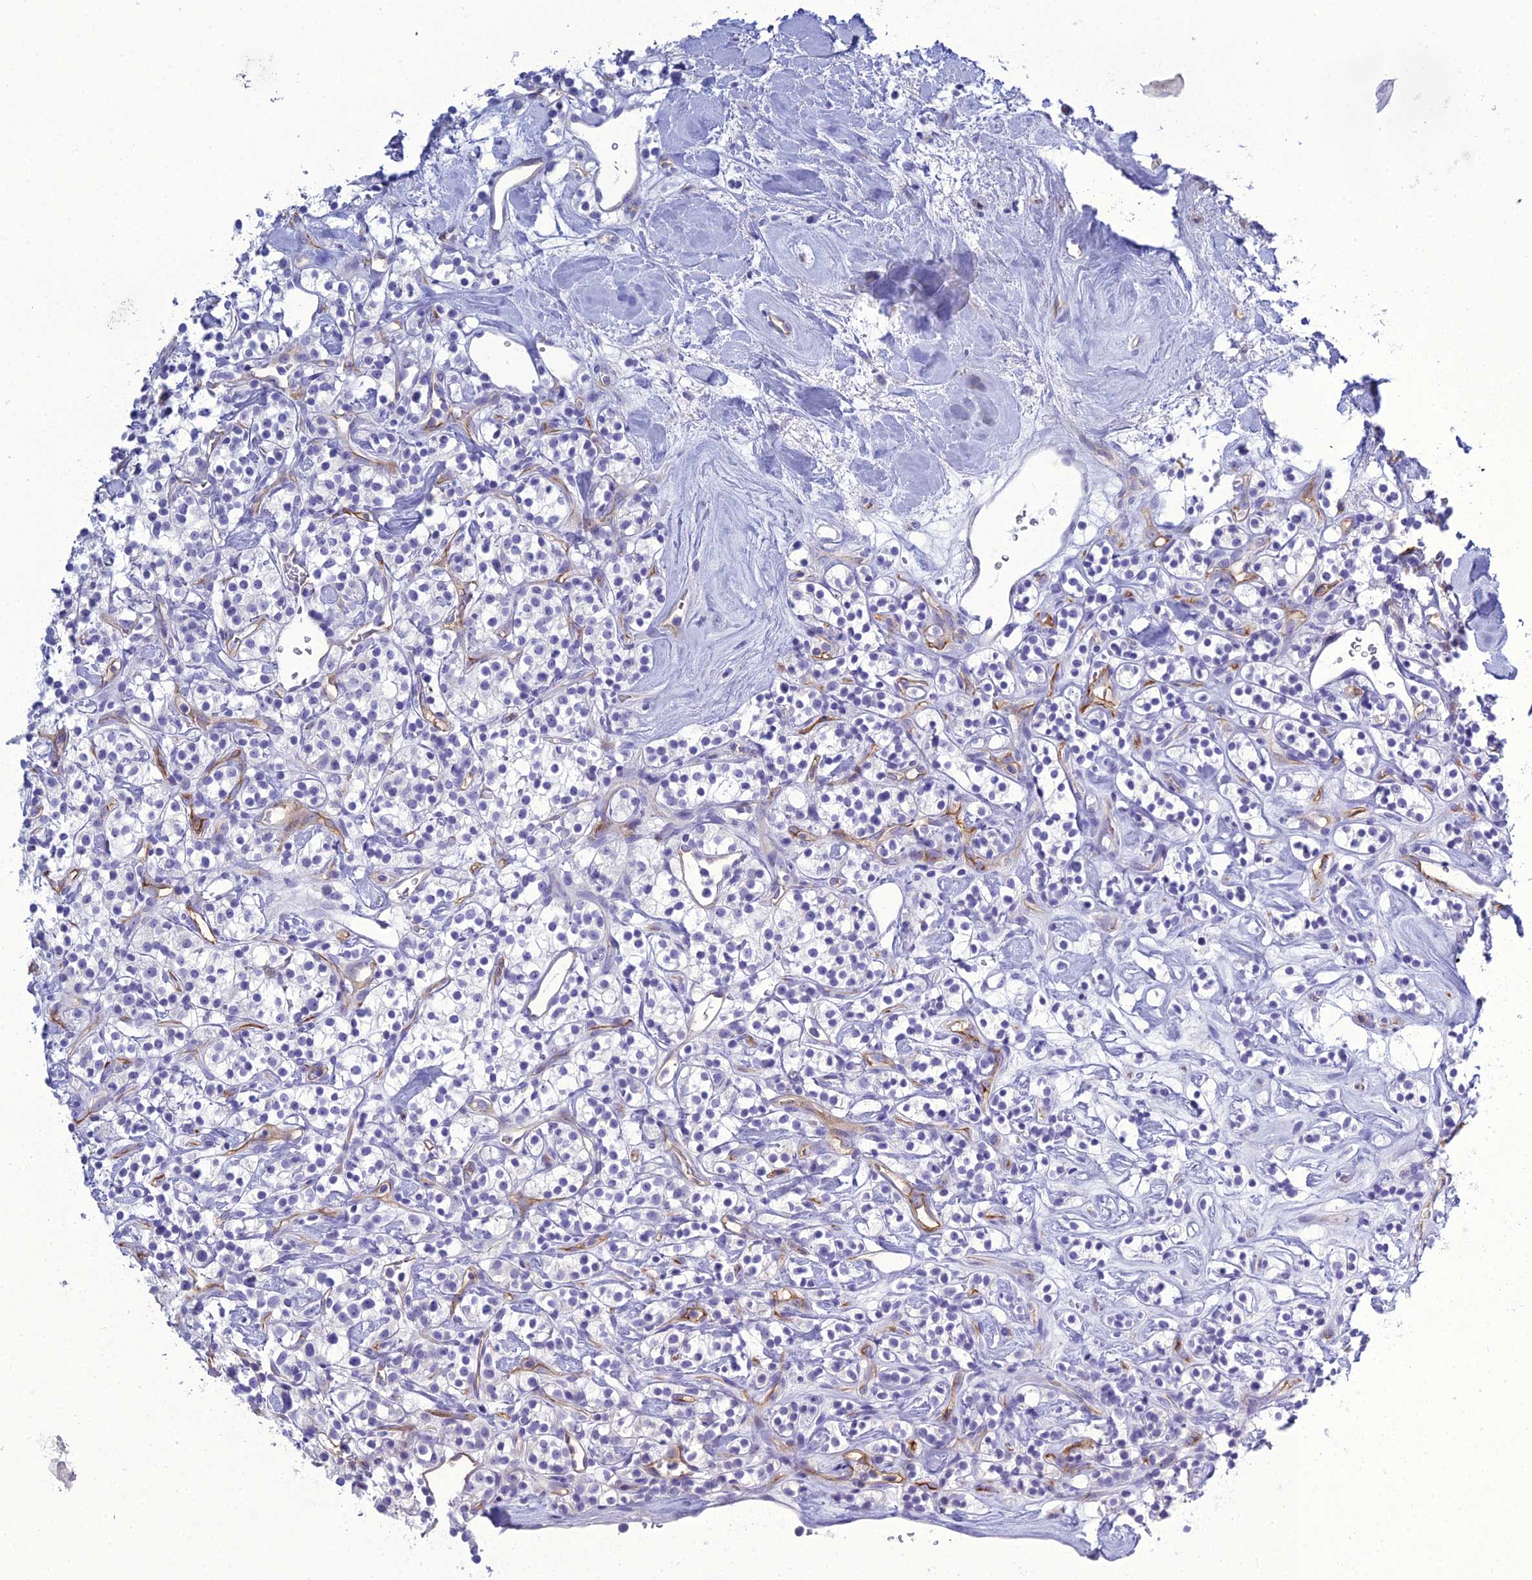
{"staining": {"intensity": "negative", "quantity": "none", "location": "none"}, "tissue": "renal cancer", "cell_type": "Tumor cells", "image_type": "cancer", "snomed": [{"axis": "morphology", "description": "Adenocarcinoma, NOS"}, {"axis": "topography", "description": "Kidney"}], "caption": "This is an IHC histopathology image of adenocarcinoma (renal). There is no positivity in tumor cells.", "gene": "ACE", "patient": {"sex": "male", "age": 77}}